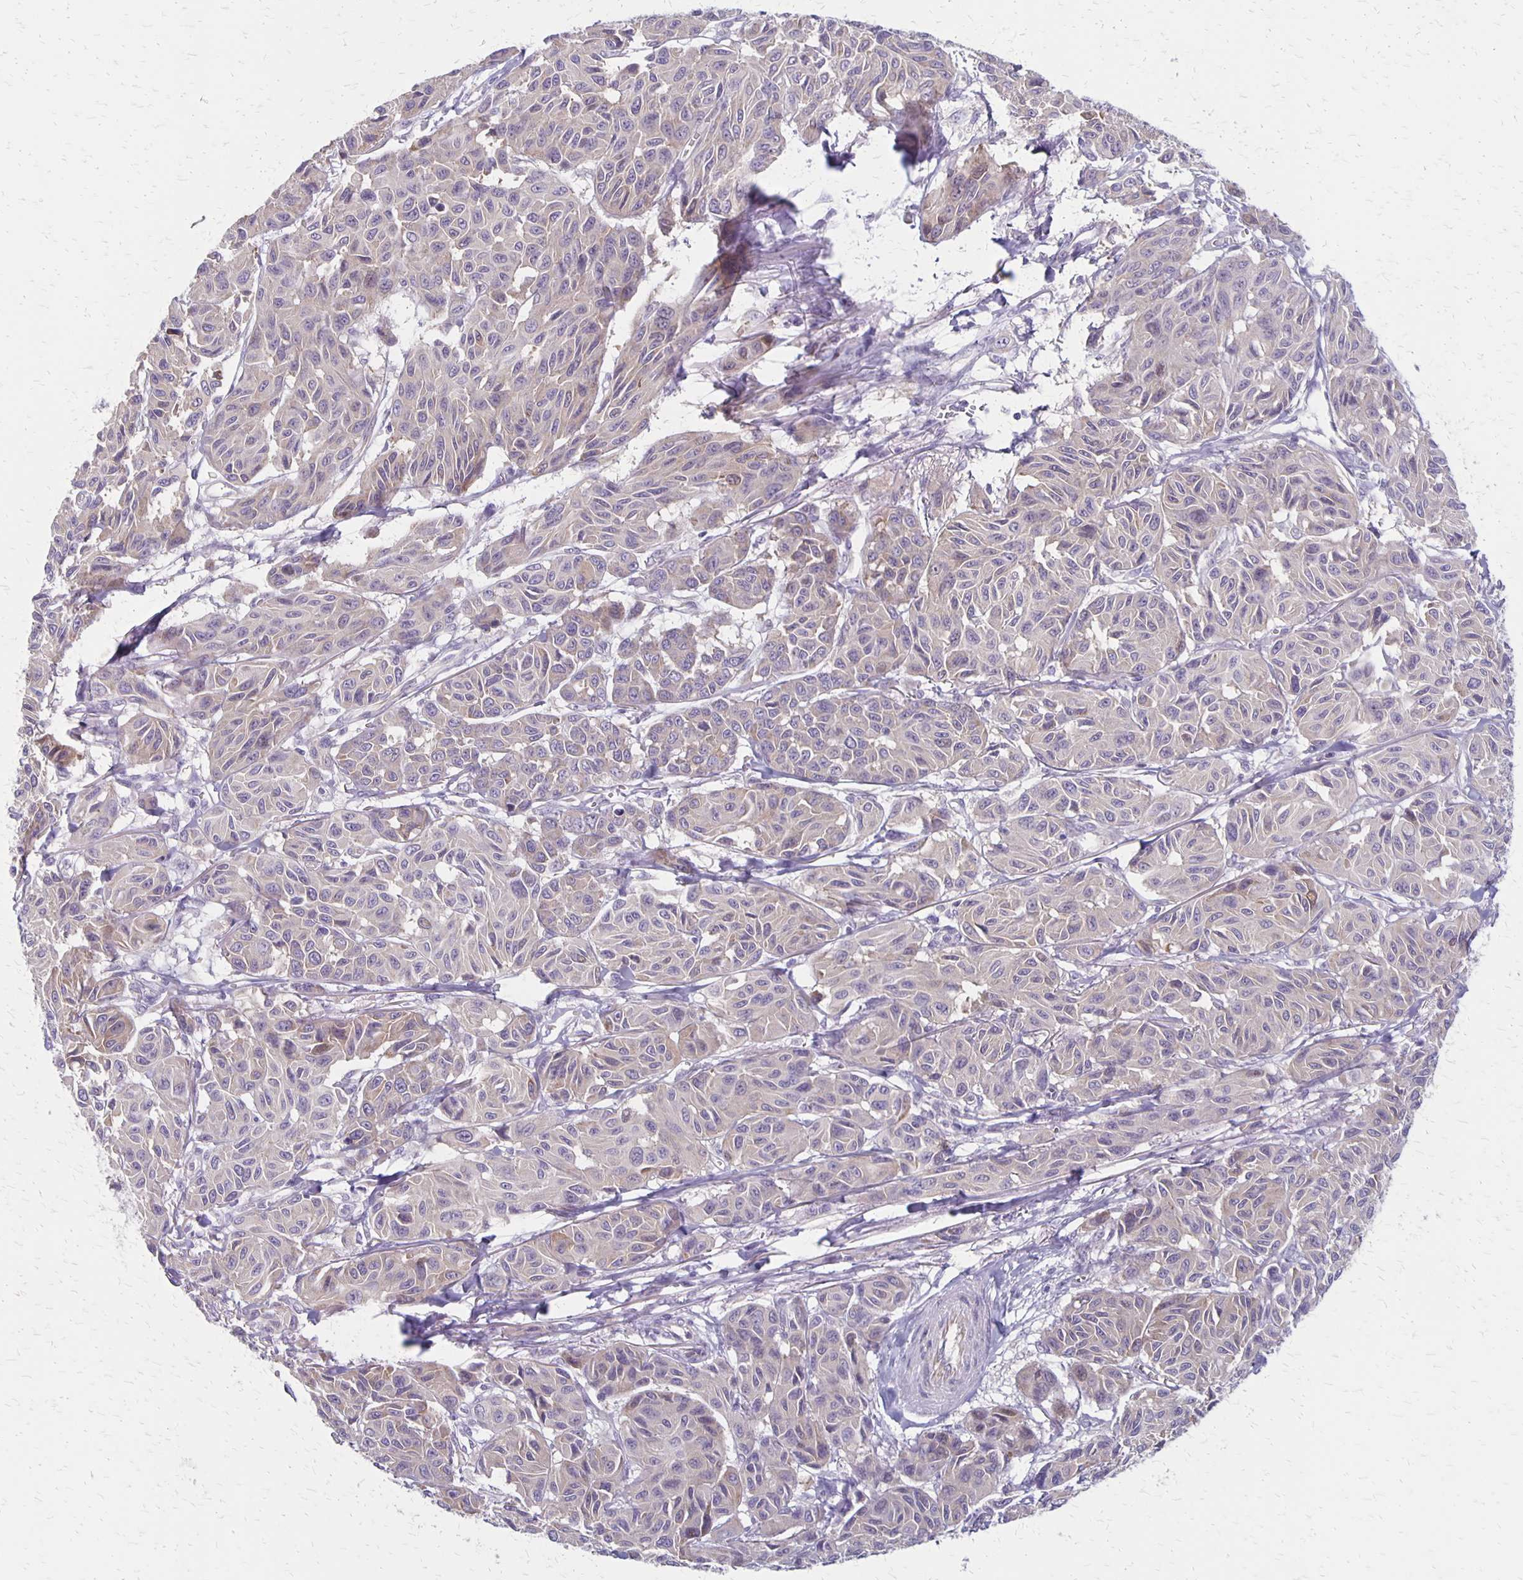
{"staining": {"intensity": "negative", "quantity": "none", "location": "none"}, "tissue": "melanoma", "cell_type": "Tumor cells", "image_type": "cancer", "snomed": [{"axis": "morphology", "description": "Malignant melanoma, NOS"}, {"axis": "topography", "description": "Skin"}], "caption": "A high-resolution histopathology image shows immunohistochemistry (IHC) staining of melanoma, which reveals no significant positivity in tumor cells. (DAB immunohistochemistry (IHC) with hematoxylin counter stain).", "gene": "HOMER1", "patient": {"sex": "female", "age": 66}}